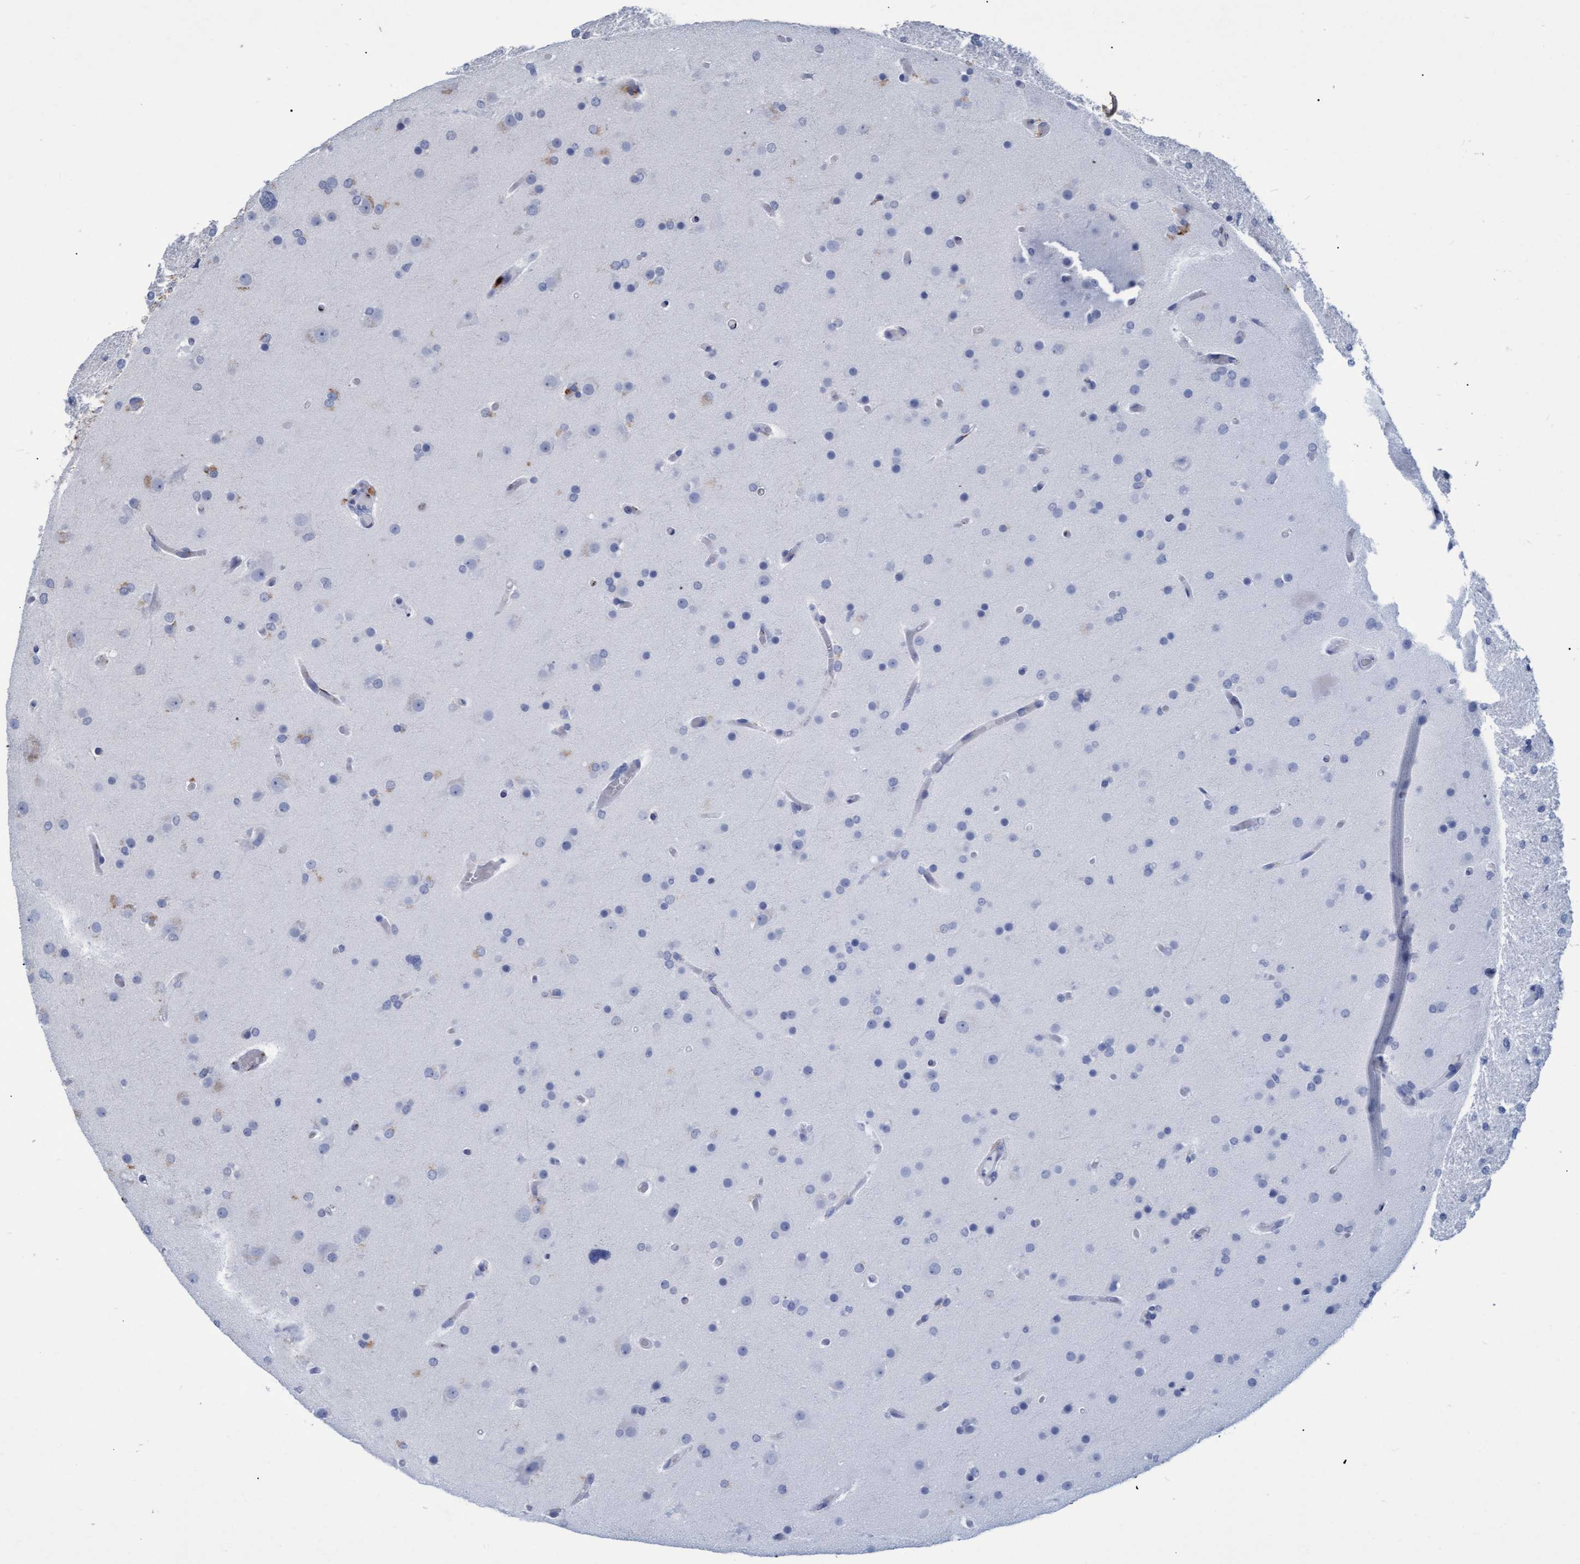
{"staining": {"intensity": "negative", "quantity": "none", "location": "none"}, "tissue": "glioma", "cell_type": "Tumor cells", "image_type": "cancer", "snomed": [{"axis": "morphology", "description": "Glioma, malignant, High grade"}, {"axis": "topography", "description": "Cerebral cortex"}], "caption": "The image reveals no significant staining in tumor cells of glioma.", "gene": "GALC", "patient": {"sex": "female", "age": 36}}